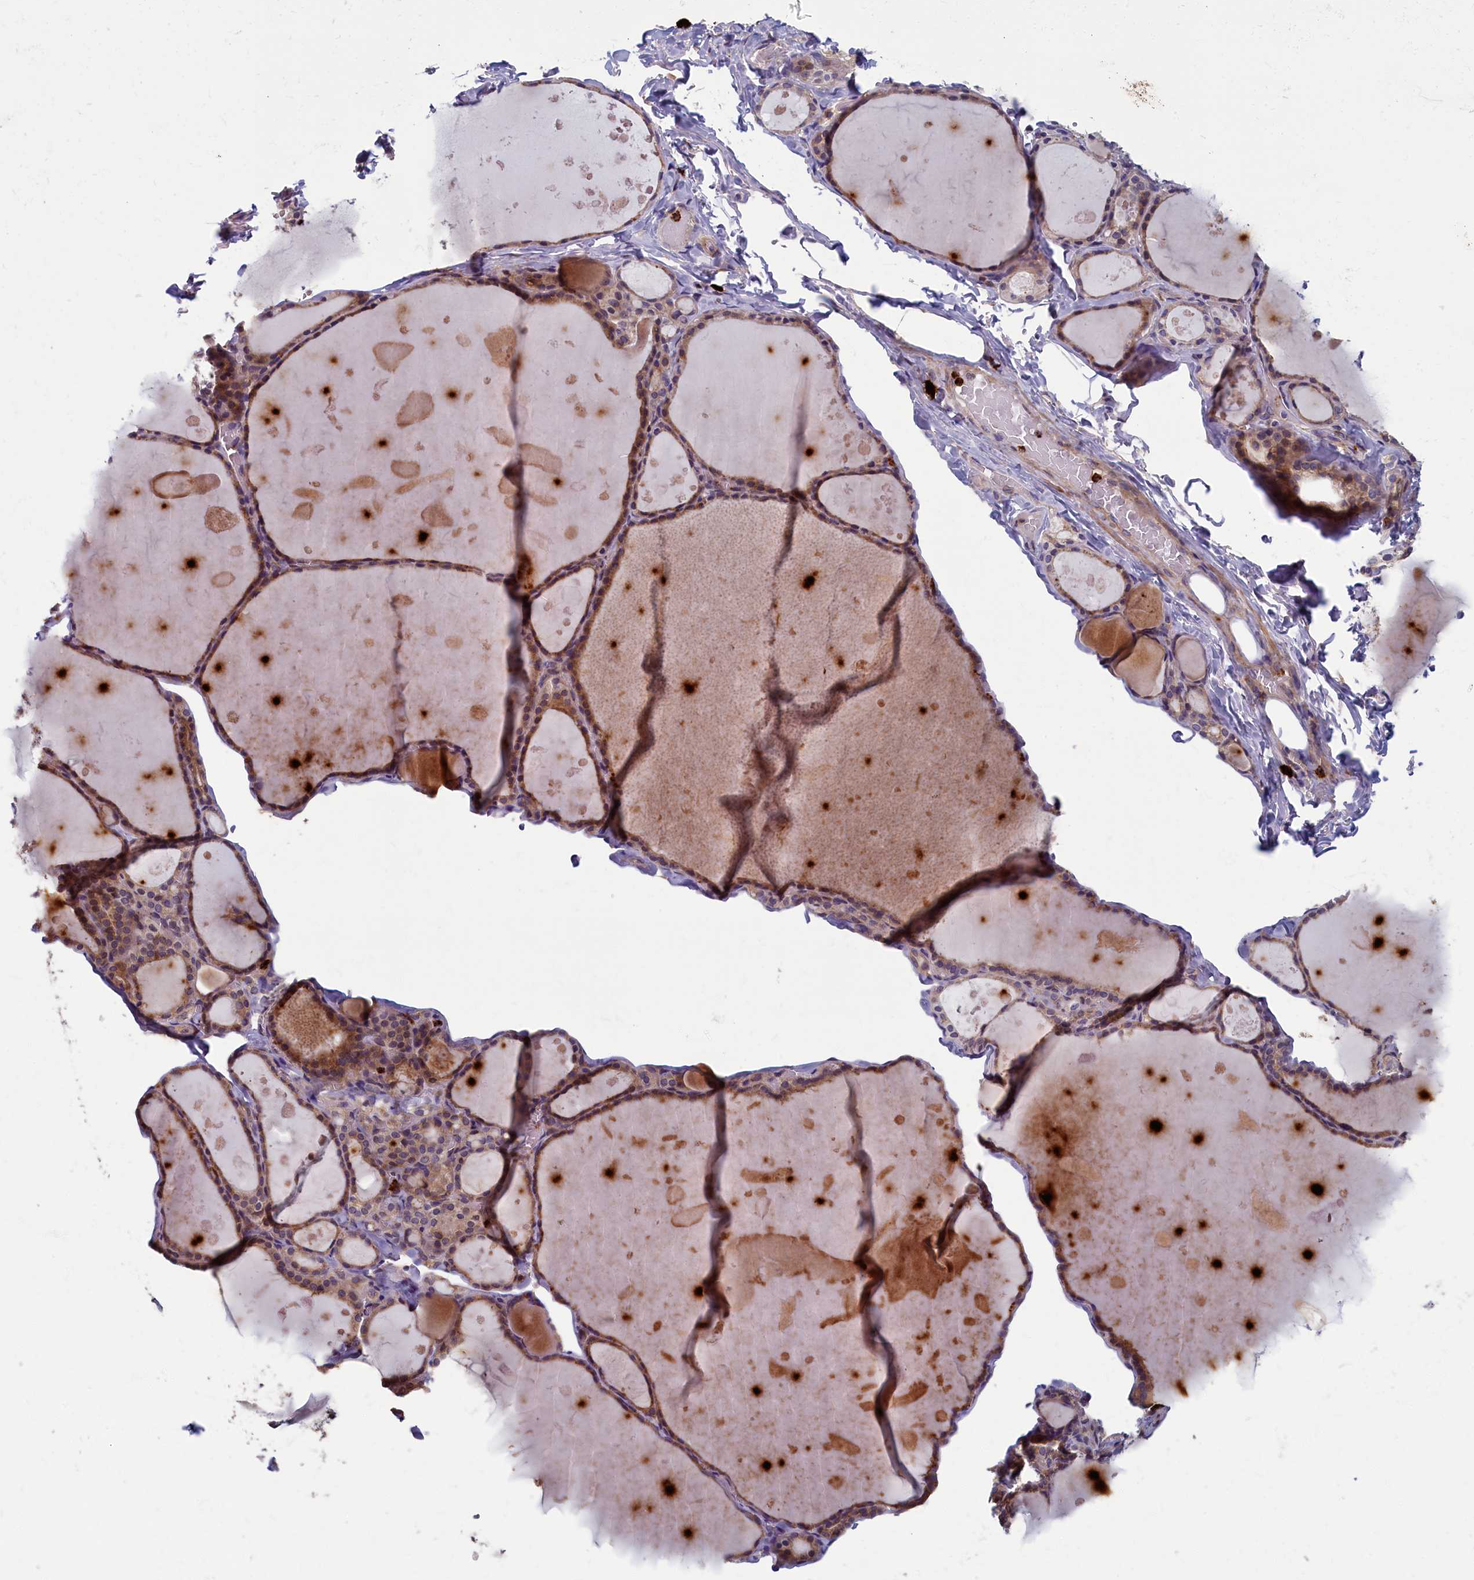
{"staining": {"intensity": "moderate", "quantity": ">75%", "location": "cytoplasmic/membranous"}, "tissue": "thyroid gland", "cell_type": "Glandular cells", "image_type": "normal", "snomed": [{"axis": "morphology", "description": "Normal tissue, NOS"}, {"axis": "topography", "description": "Thyroid gland"}], "caption": "The histopathology image demonstrates immunohistochemical staining of normal thyroid gland. There is moderate cytoplasmic/membranous staining is appreciated in approximately >75% of glandular cells.", "gene": "TNK2", "patient": {"sex": "male", "age": 56}}